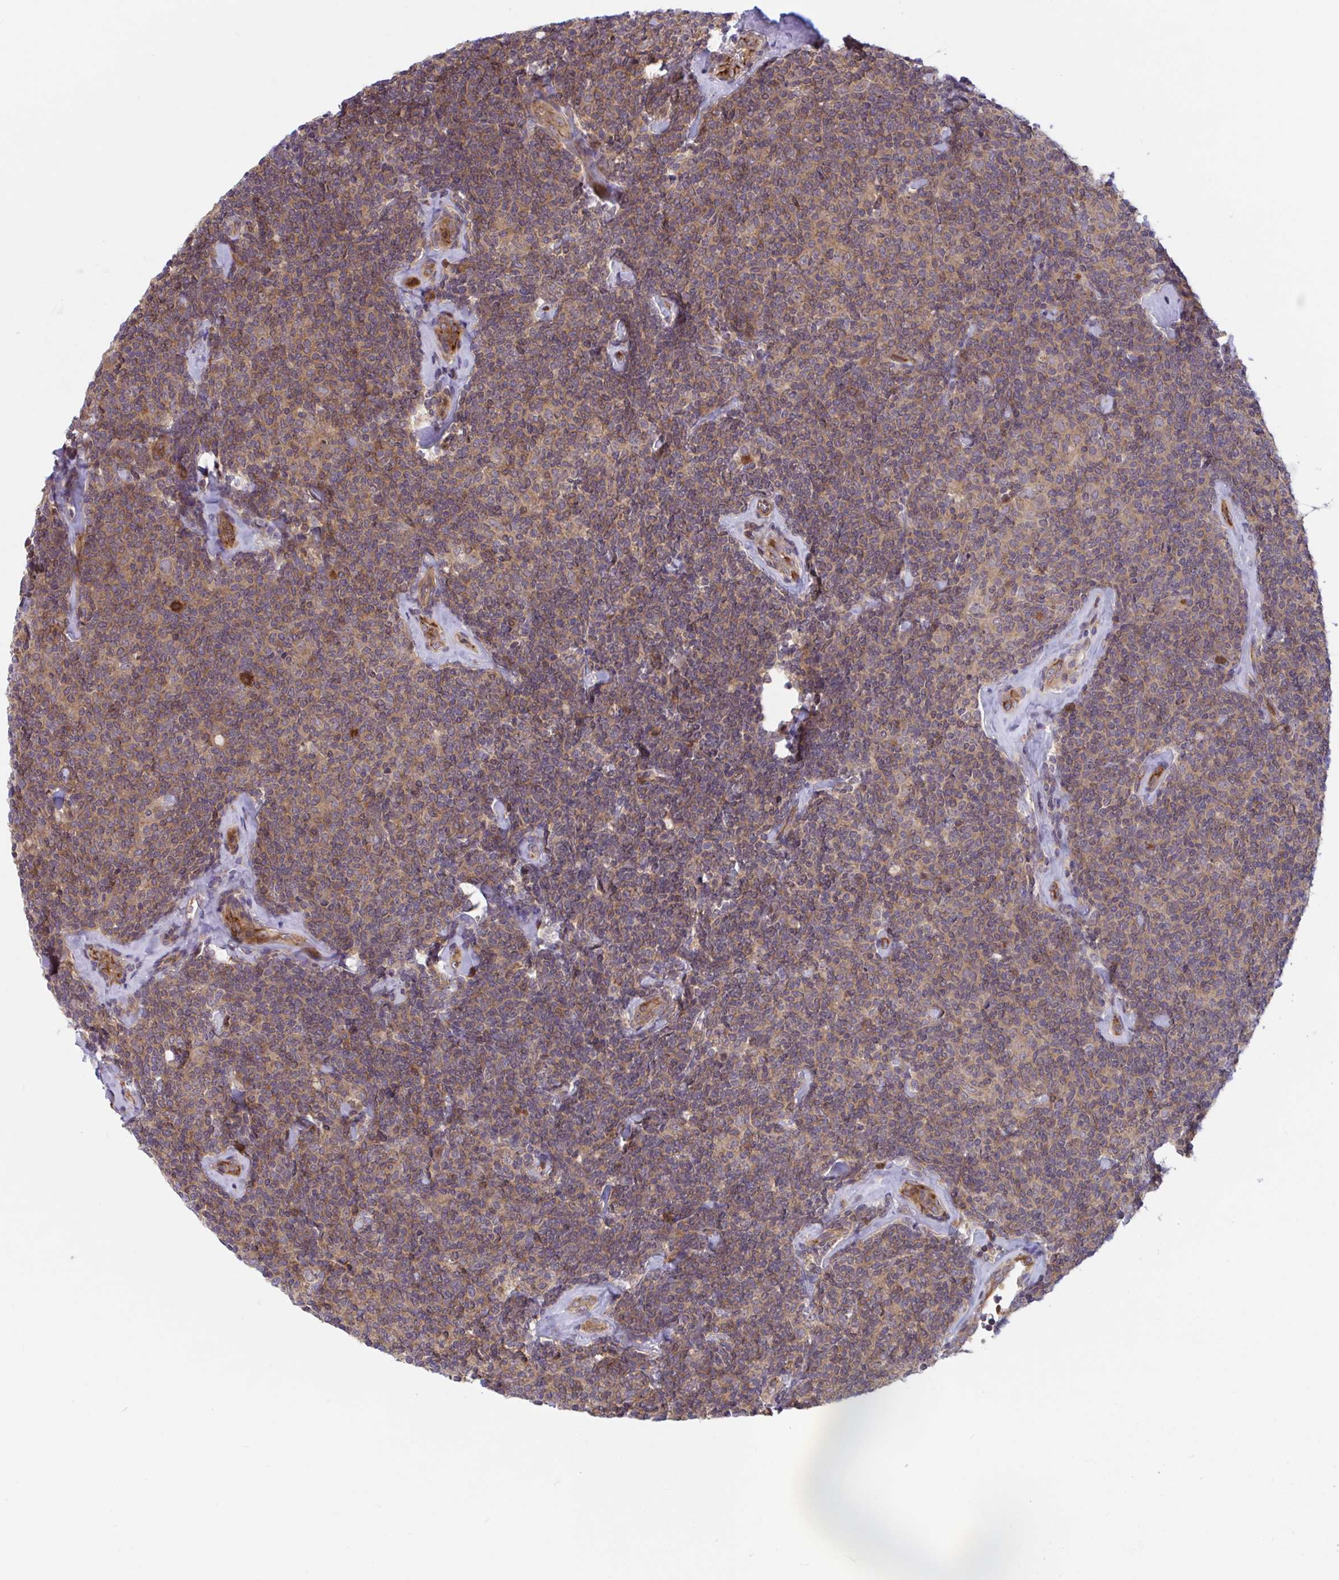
{"staining": {"intensity": "weak", "quantity": ">75%", "location": "cytoplasmic/membranous"}, "tissue": "lymphoma", "cell_type": "Tumor cells", "image_type": "cancer", "snomed": [{"axis": "morphology", "description": "Malignant lymphoma, non-Hodgkin's type, Low grade"}, {"axis": "topography", "description": "Lymph node"}], "caption": "IHC staining of low-grade malignant lymphoma, non-Hodgkin's type, which displays low levels of weak cytoplasmic/membranous expression in approximately >75% of tumor cells indicating weak cytoplasmic/membranous protein positivity. The staining was performed using DAB (3,3'-diaminobenzidine) (brown) for protein detection and nuclei were counterstained in hematoxylin (blue).", "gene": "LMNTD2", "patient": {"sex": "female", "age": 56}}